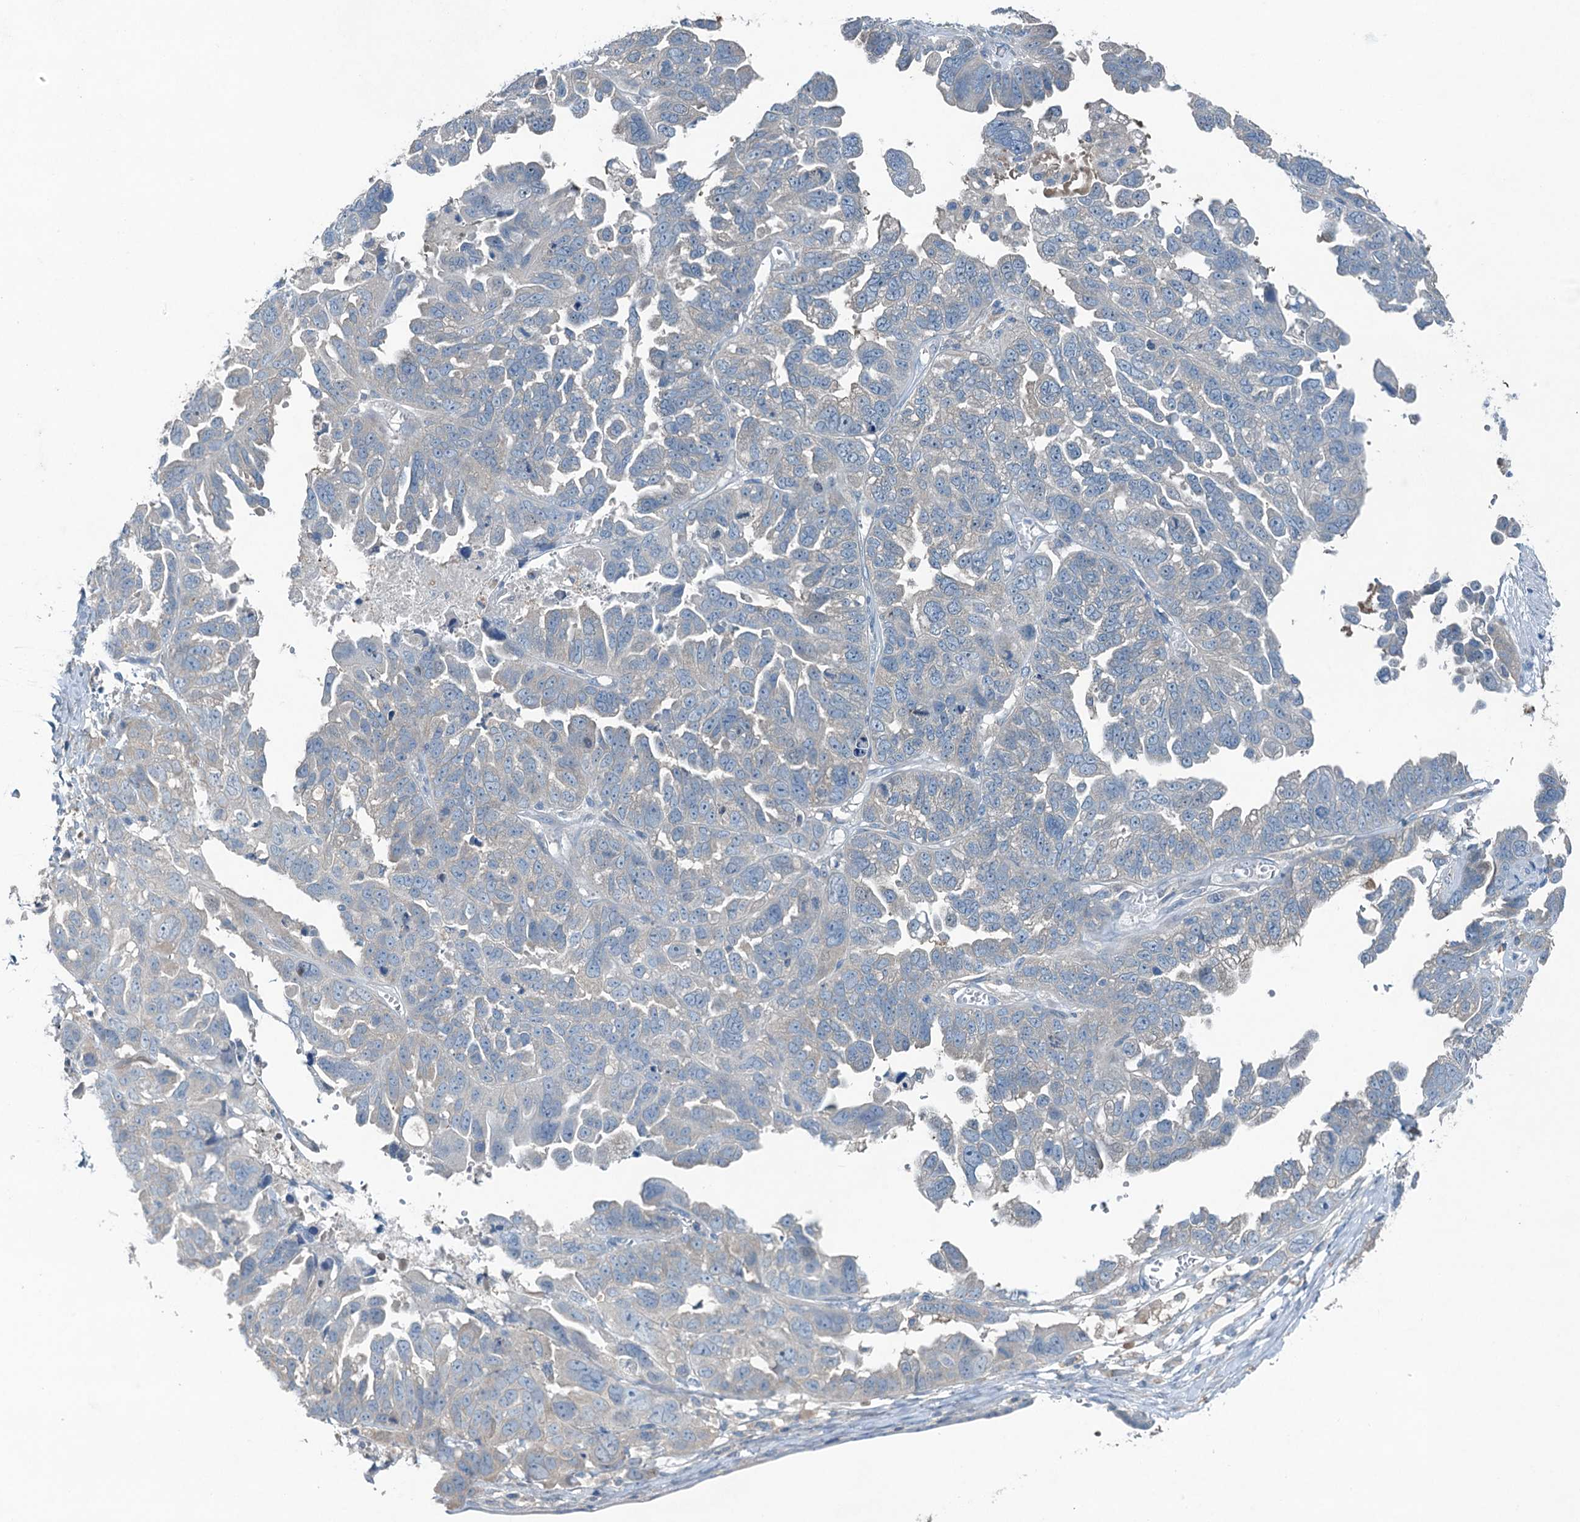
{"staining": {"intensity": "negative", "quantity": "none", "location": "none"}, "tissue": "ovarian cancer", "cell_type": "Tumor cells", "image_type": "cancer", "snomed": [{"axis": "morphology", "description": "Cystadenocarcinoma, serous, NOS"}, {"axis": "topography", "description": "Ovary"}], "caption": "This is a histopathology image of immunohistochemistry staining of serous cystadenocarcinoma (ovarian), which shows no positivity in tumor cells.", "gene": "CBLIF", "patient": {"sex": "female", "age": 79}}